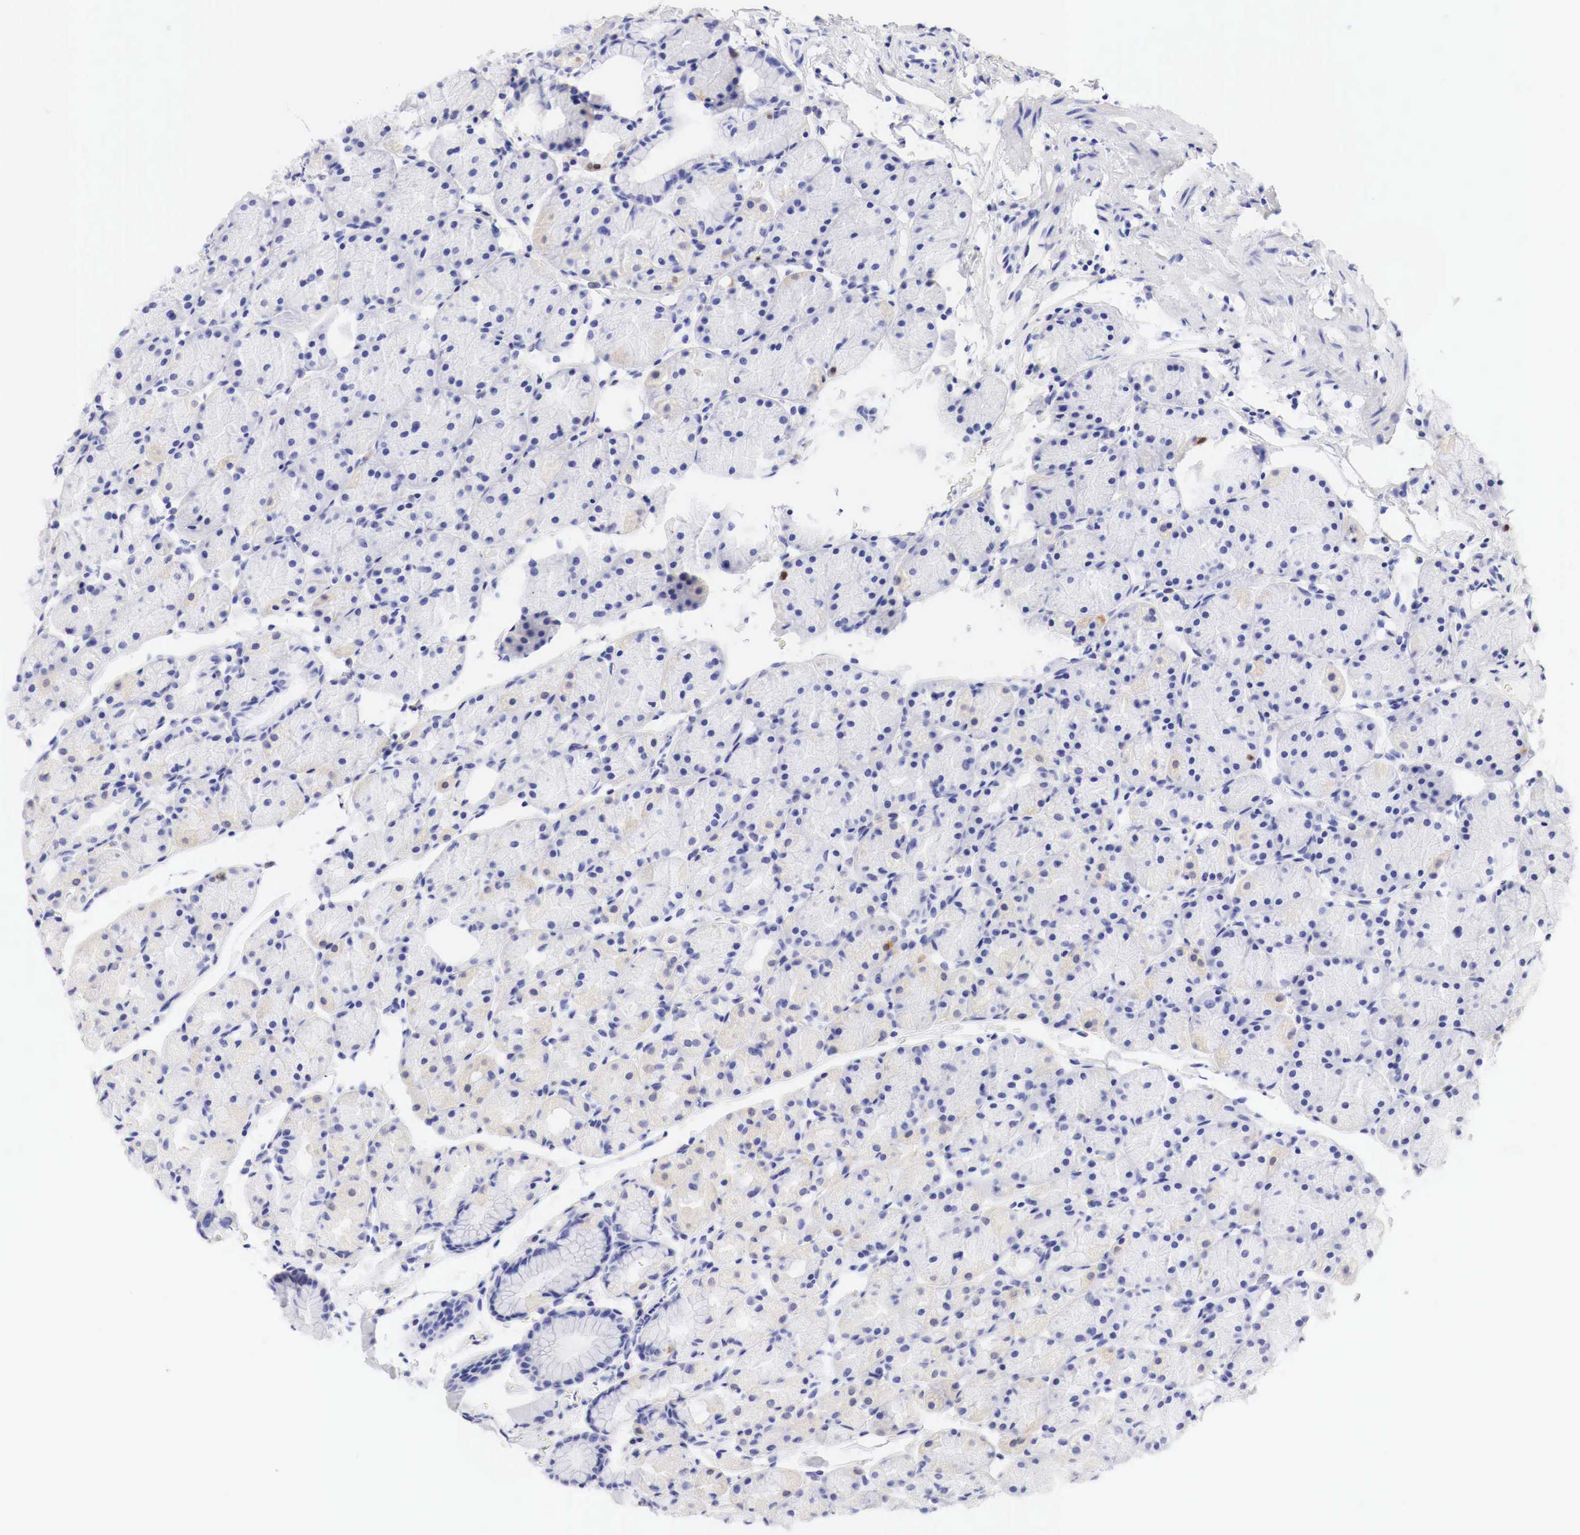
{"staining": {"intensity": "negative", "quantity": "none", "location": "none"}, "tissue": "stomach", "cell_type": "Glandular cells", "image_type": "normal", "snomed": [{"axis": "morphology", "description": "Adenocarcinoma, NOS"}, {"axis": "topography", "description": "Stomach, upper"}], "caption": "This image is of unremarkable stomach stained with IHC to label a protein in brown with the nuclei are counter-stained blue. There is no expression in glandular cells.", "gene": "CDKN2A", "patient": {"sex": "male", "age": 47}}